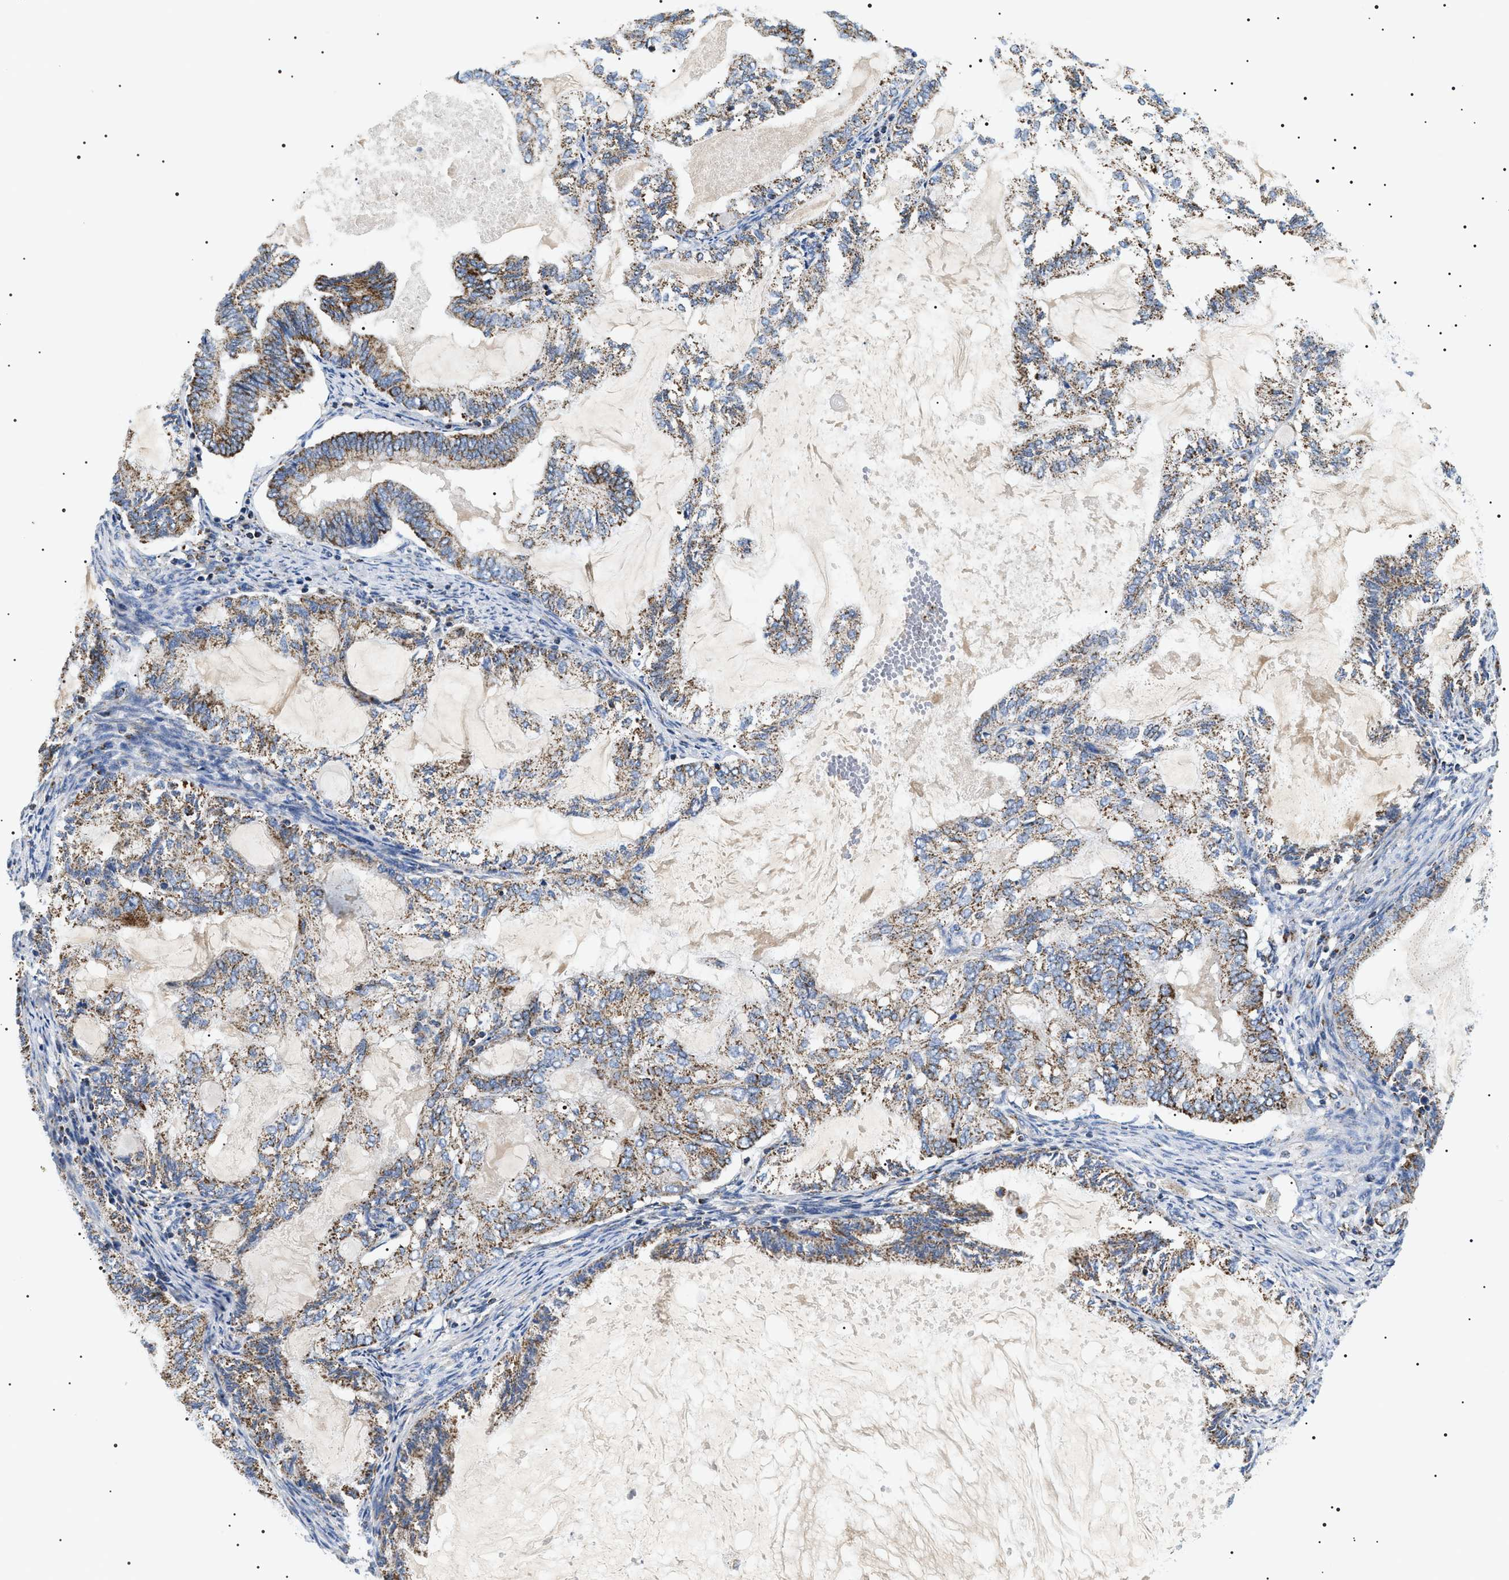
{"staining": {"intensity": "moderate", "quantity": ">75%", "location": "cytoplasmic/membranous"}, "tissue": "endometrial cancer", "cell_type": "Tumor cells", "image_type": "cancer", "snomed": [{"axis": "morphology", "description": "Adenocarcinoma, NOS"}, {"axis": "topography", "description": "Endometrium"}], "caption": "This is a micrograph of IHC staining of endometrial adenocarcinoma, which shows moderate expression in the cytoplasmic/membranous of tumor cells.", "gene": "OXSM", "patient": {"sex": "female", "age": 86}}